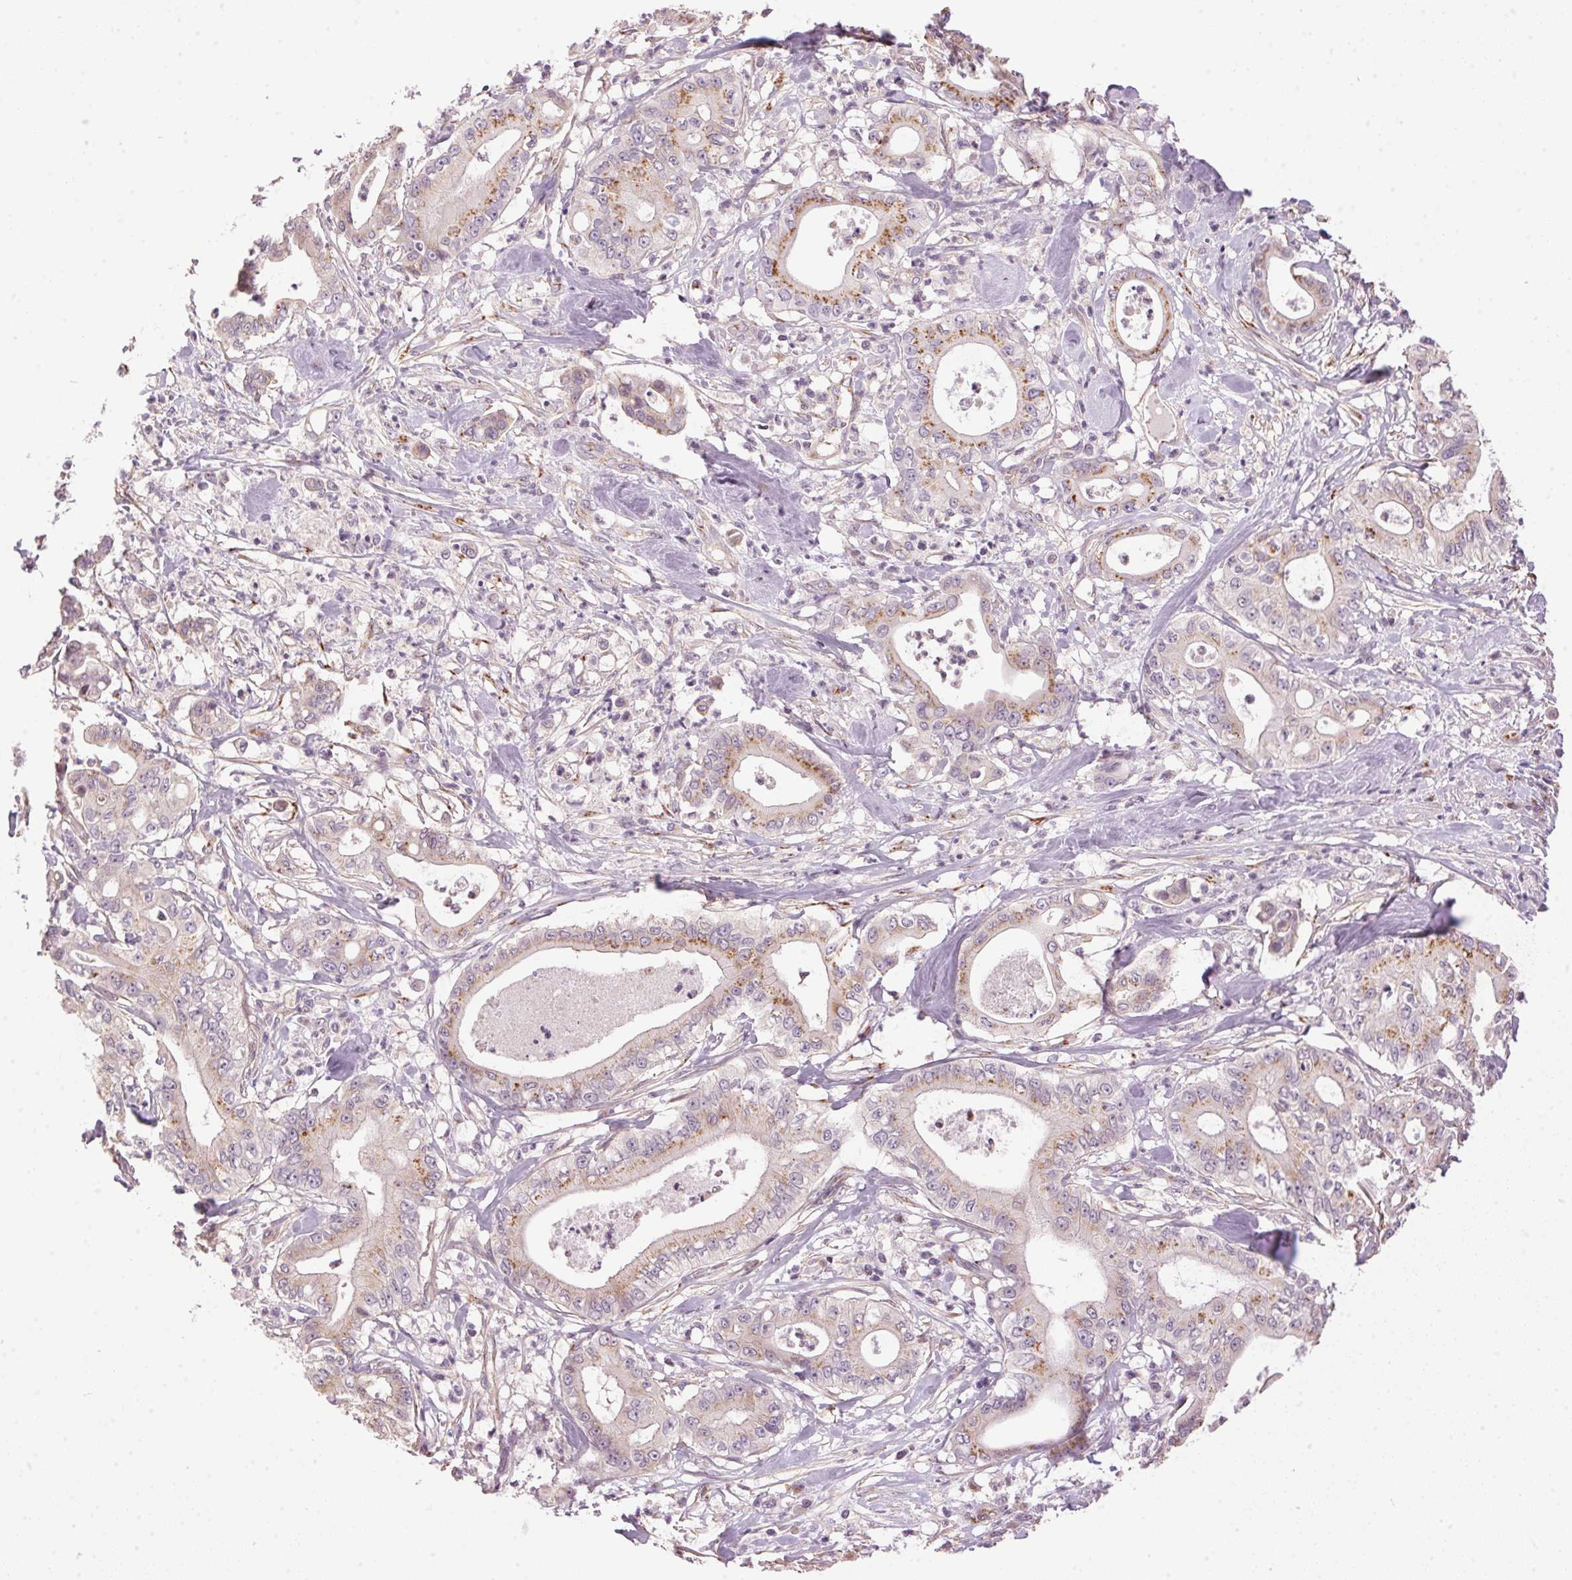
{"staining": {"intensity": "moderate", "quantity": "25%-75%", "location": "cytoplasmic/membranous"}, "tissue": "pancreatic cancer", "cell_type": "Tumor cells", "image_type": "cancer", "snomed": [{"axis": "morphology", "description": "Adenocarcinoma, NOS"}, {"axis": "topography", "description": "Pancreas"}], "caption": "Approximately 25%-75% of tumor cells in human pancreatic adenocarcinoma exhibit moderate cytoplasmic/membranous protein expression as visualized by brown immunohistochemical staining.", "gene": "GOLPH3", "patient": {"sex": "male", "age": 71}}